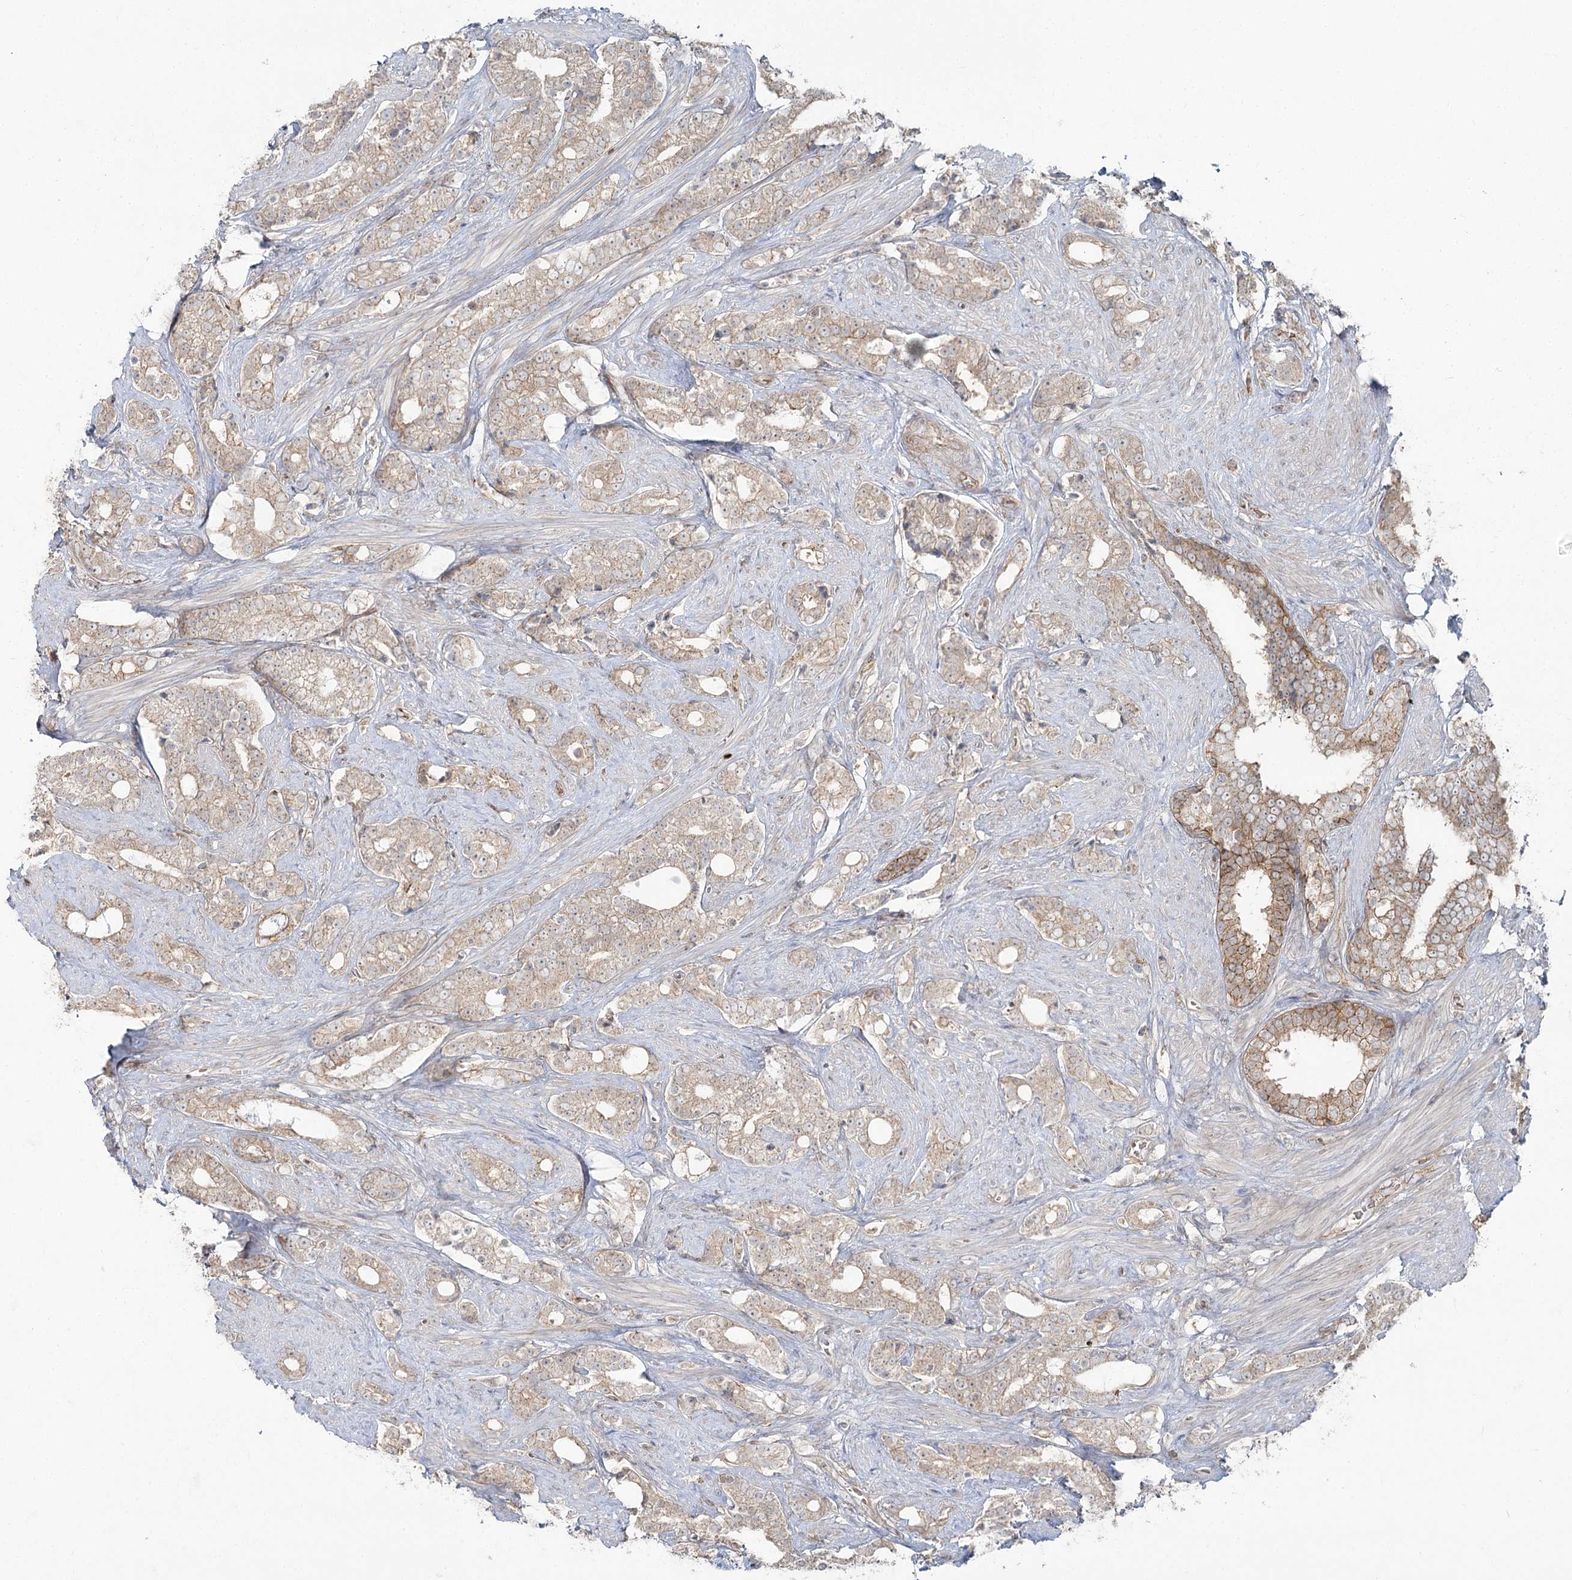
{"staining": {"intensity": "weak", "quantity": ">75%", "location": "cytoplasmic/membranous"}, "tissue": "prostate cancer", "cell_type": "Tumor cells", "image_type": "cancer", "snomed": [{"axis": "morphology", "description": "Adenocarcinoma, High grade"}, {"axis": "topography", "description": "Prostate and seminal vesicle, NOS"}], "caption": "IHC image of prostate cancer (adenocarcinoma (high-grade)) stained for a protein (brown), which displays low levels of weak cytoplasmic/membranous staining in approximately >75% of tumor cells.", "gene": "PCBD2", "patient": {"sex": "male", "age": 67}}